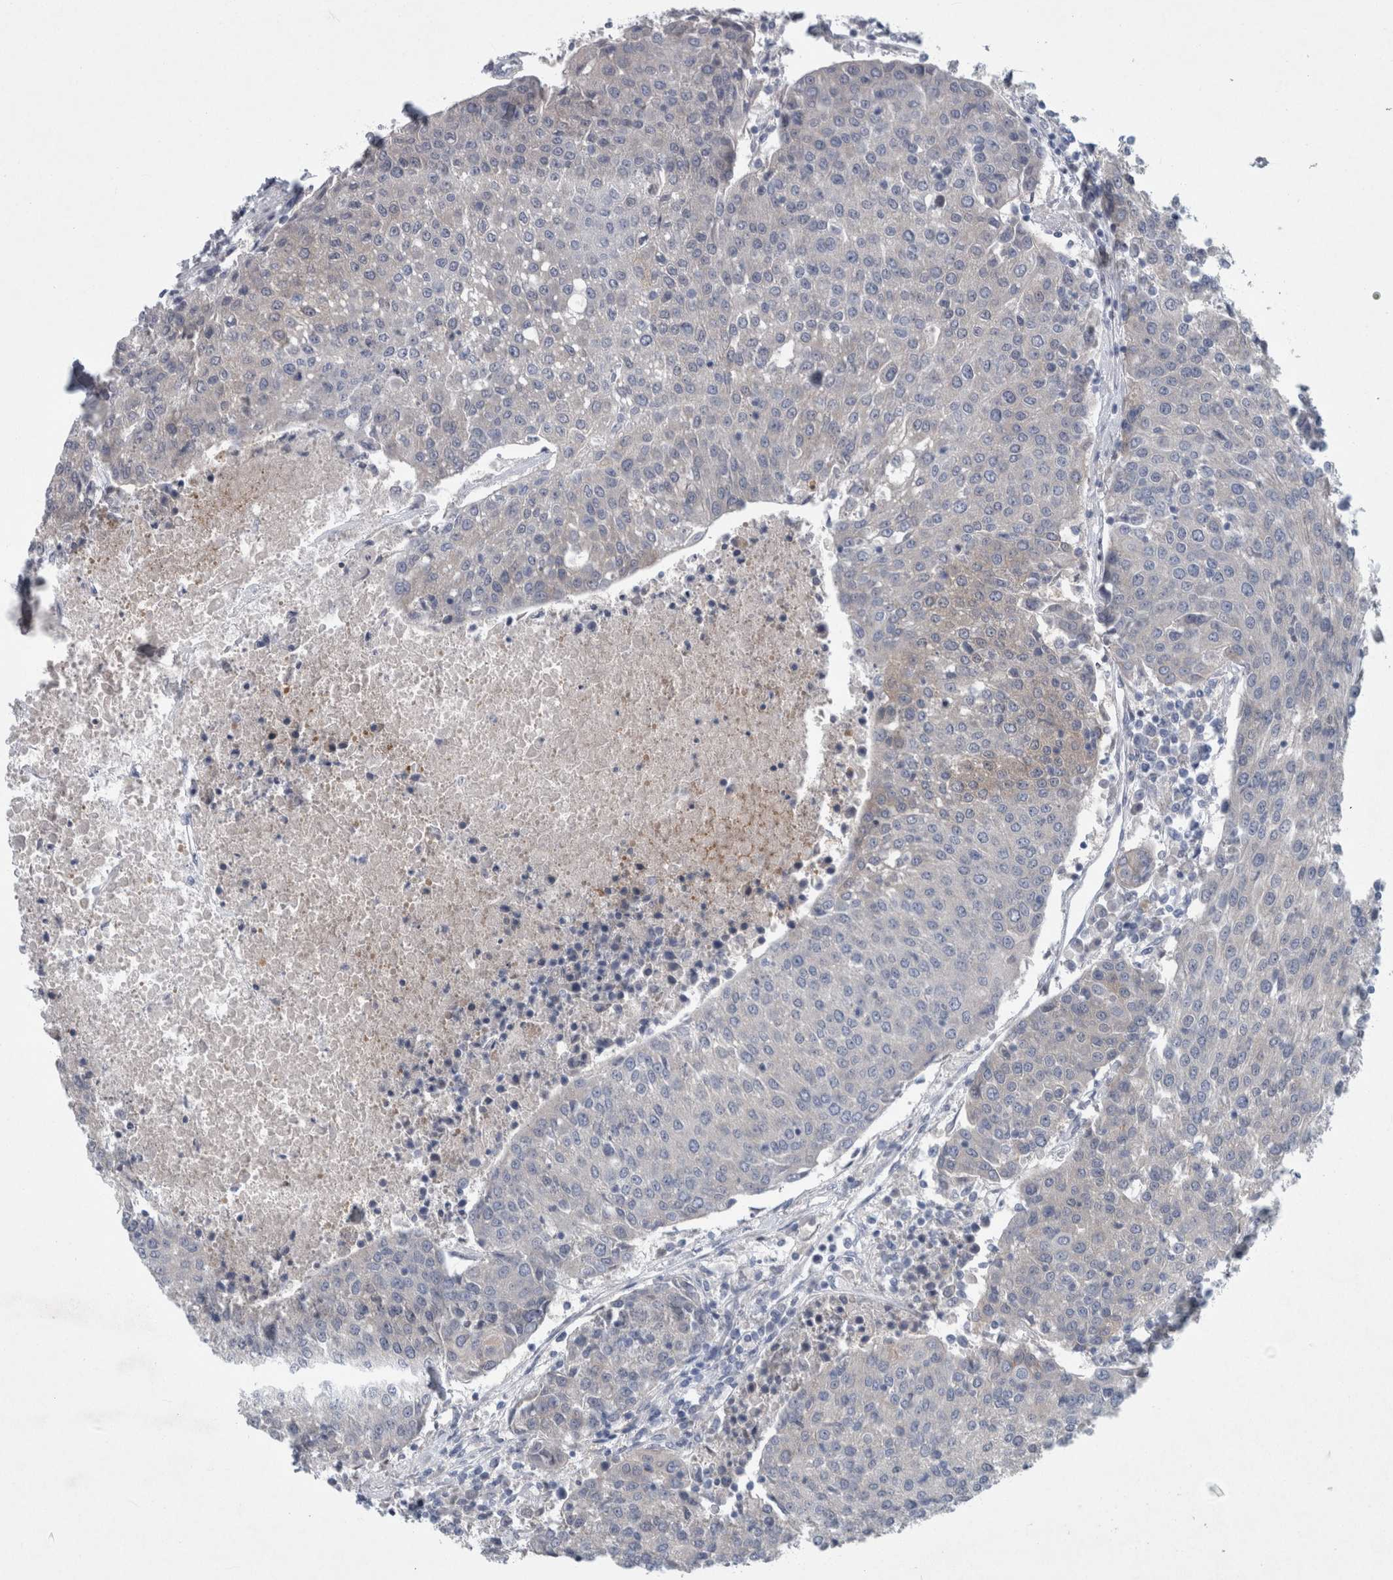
{"staining": {"intensity": "negative", "quantity": "none", "location": "none"}, "tissue": "urothelial cancer", "cell_type": "Tumor cells", "image_type": "cancer", "snomed": [{"axis": "morphology", "description": "Urothelial carcinoma, High grade"}, {"axis": "topography", "description": "Urinary bladder"}], "caption": "This is an IHC histopathology image of urothelial carcinoma (high-grade). There is no expression in tumor cells.", "gene": "FAM83H", "patient": {"sex": "female", "age": 85}}